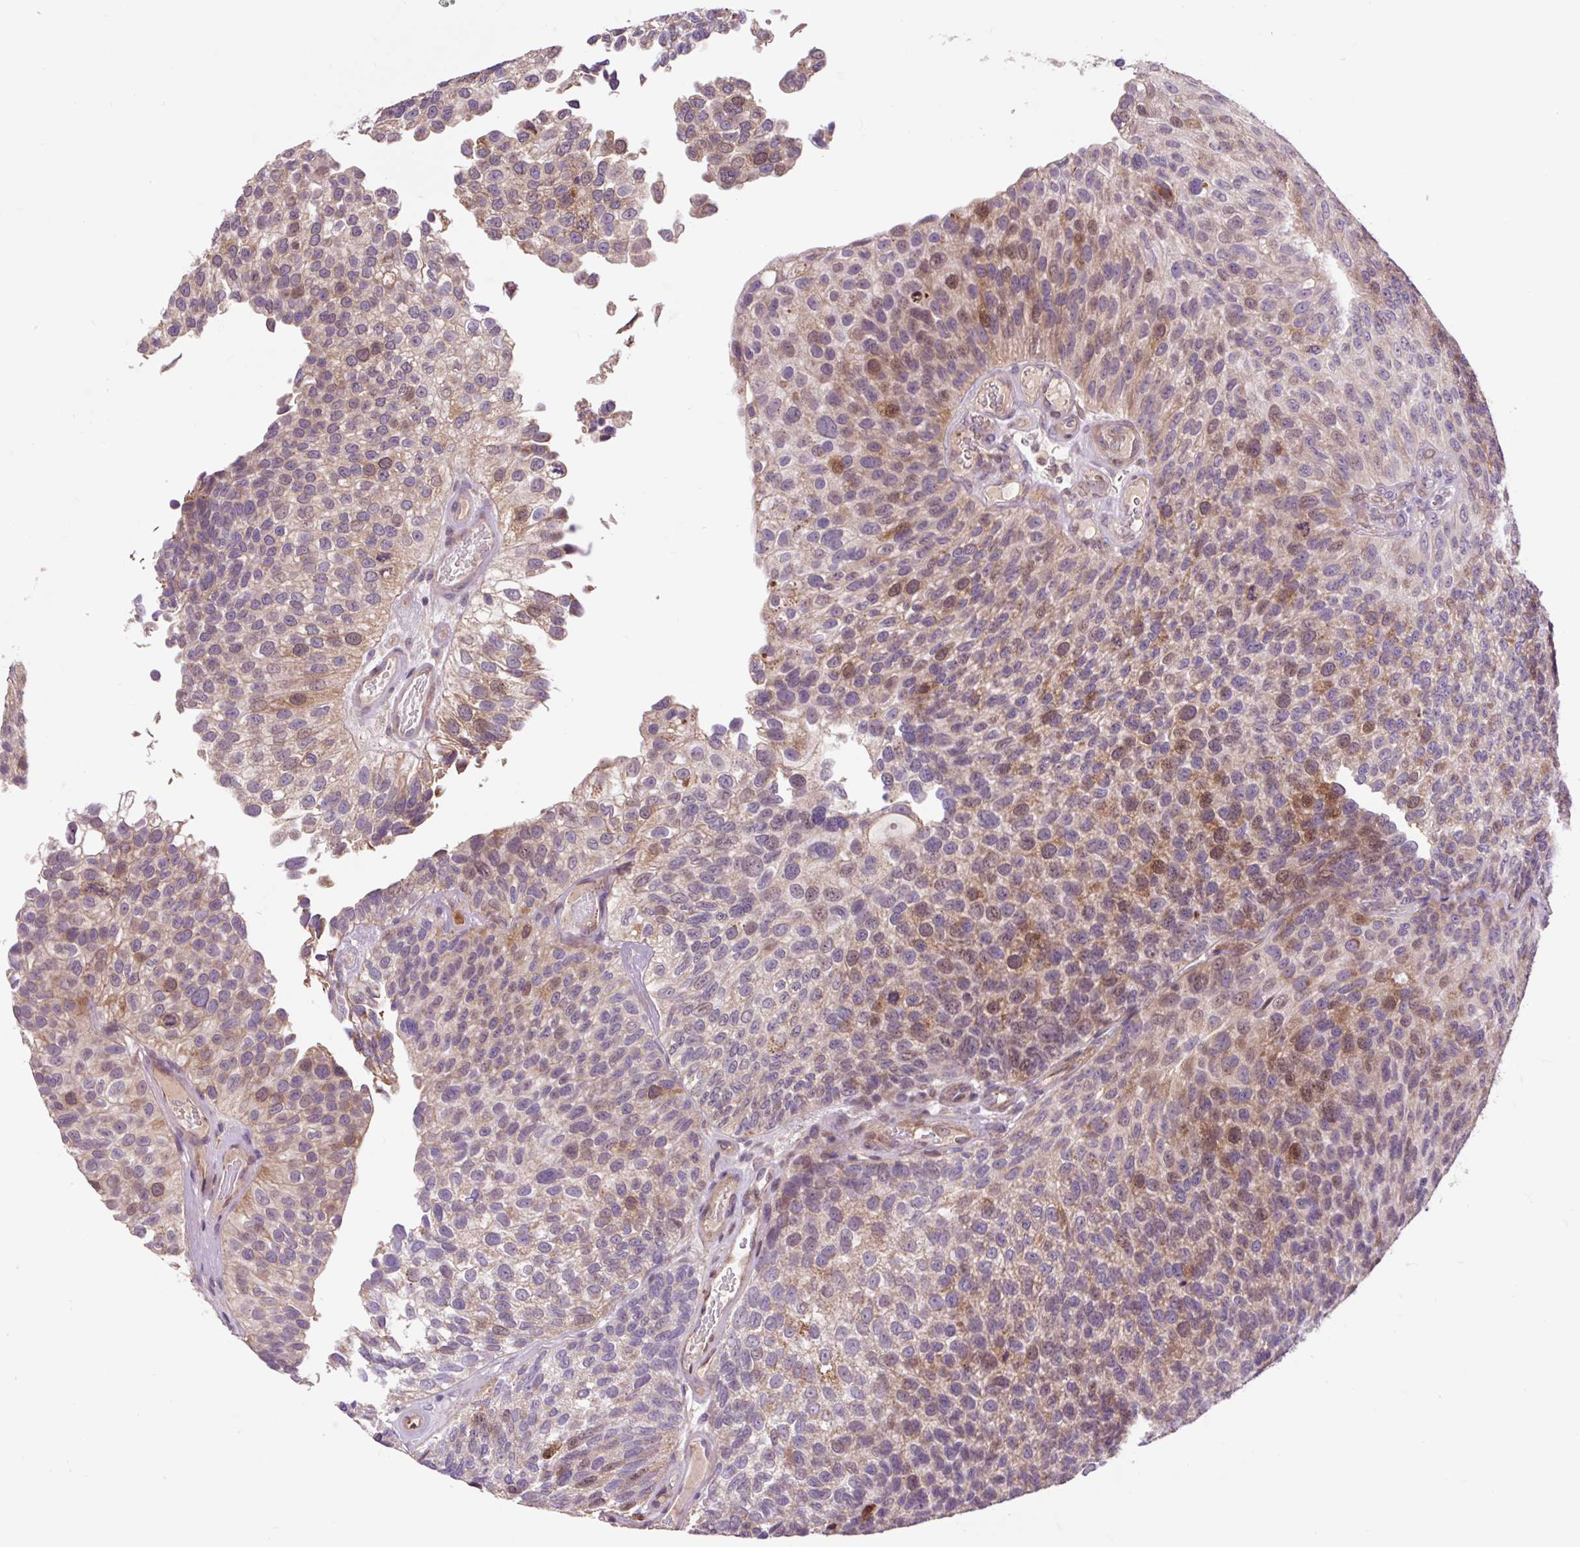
{"staining": {"intensity": "moderate", "quantity": "<25%", "location": "cytoplasmic/membranous"}, "tissue": "urothelial cancer", "cell_type": "Tumor cells", "image_type": "cancer", "snomed": [{"axis": "morphology", "description": "Urothelial carcinoma, NOS"}, {"axis": "topography", "description": "Urinary bladder"}], "caption": "Transitional cell carcinoma tissue reveals moderate cytoplasmic/membranous staining in approximately <25% of tumor cells, visualized by immunohistochemistry.", "gene": "PRIMPOL", "patient": {"sex": "male", "age": 87}}